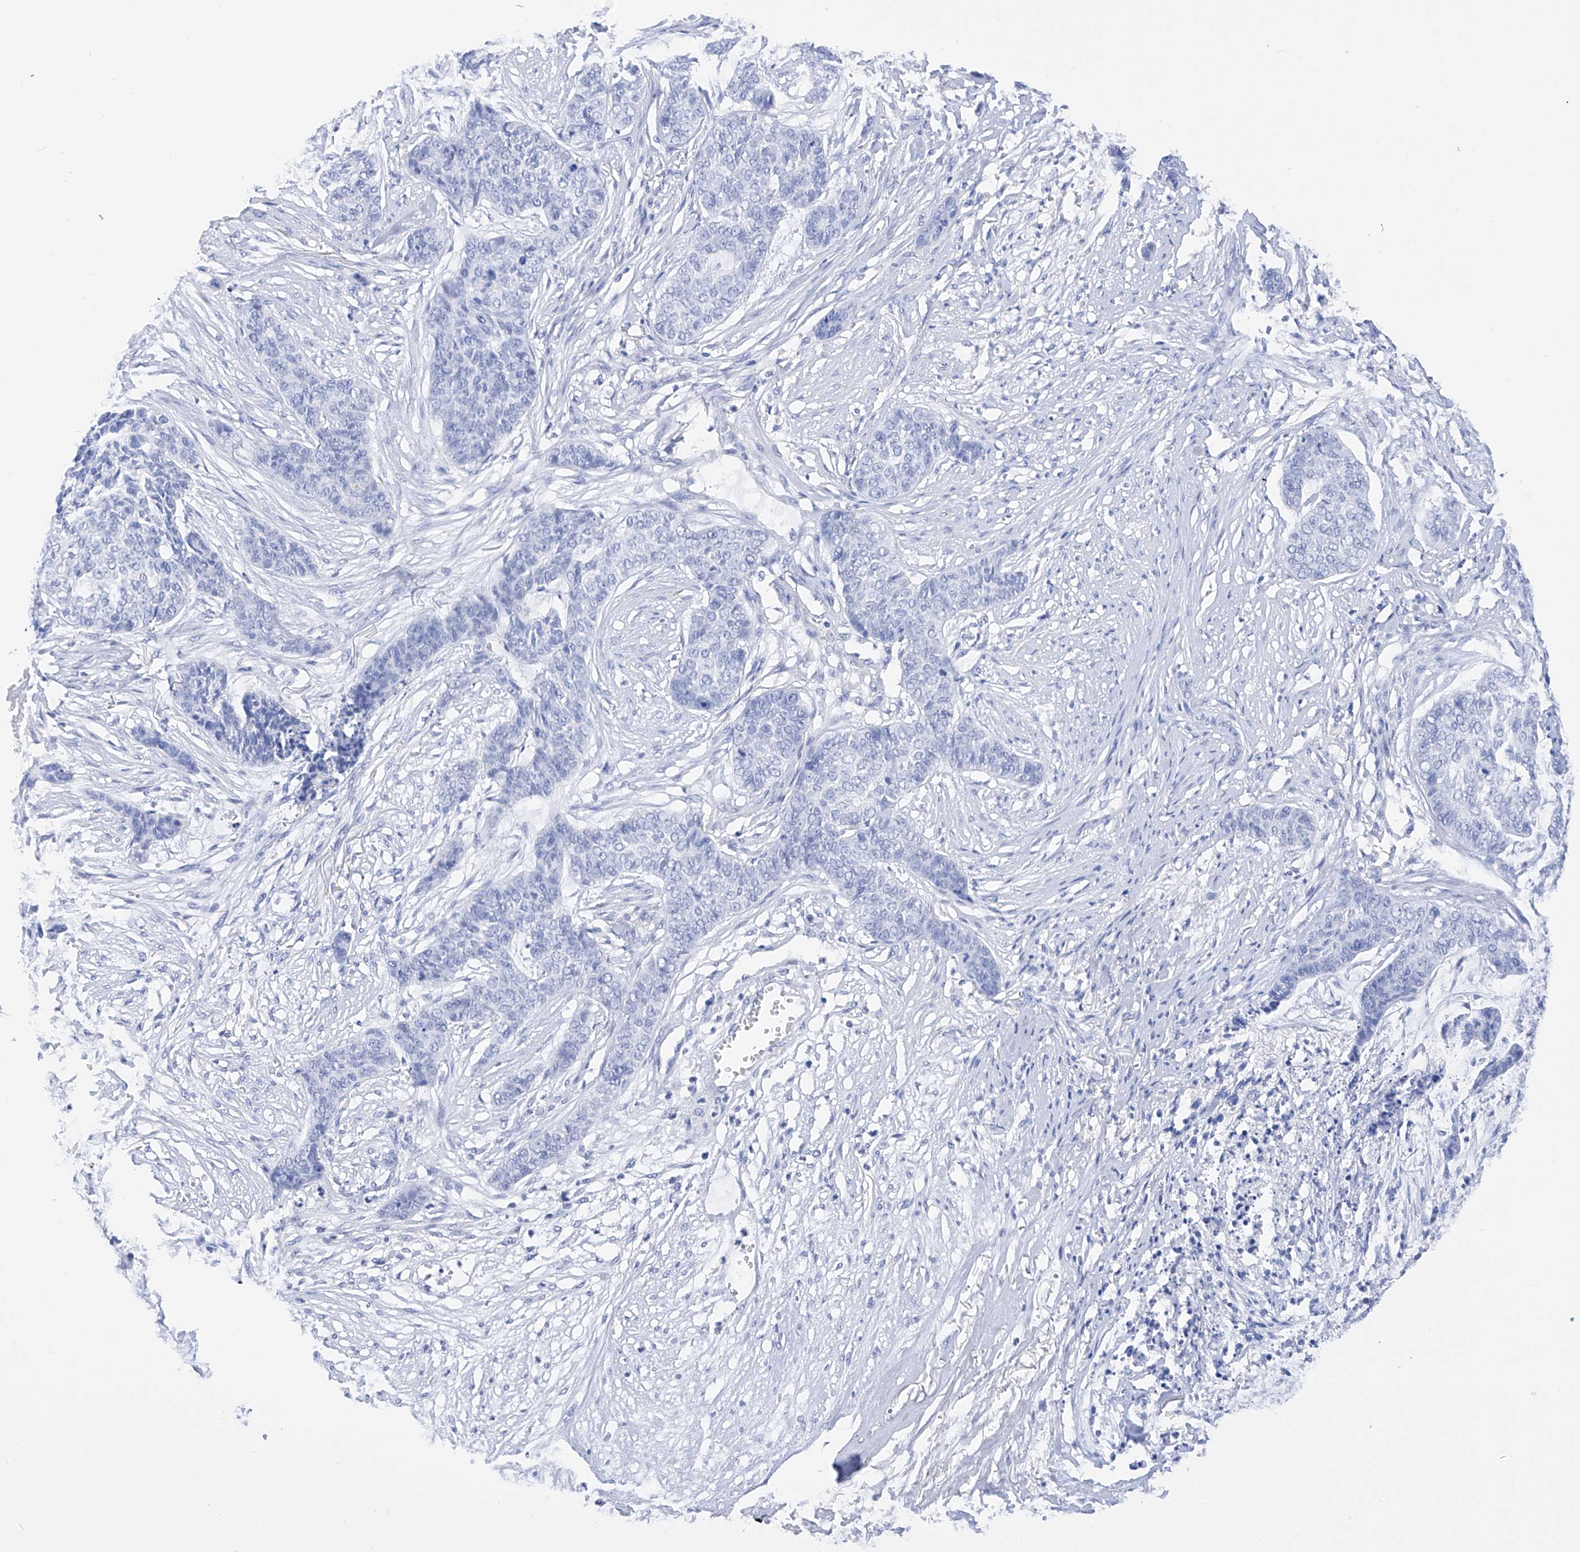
{"staining": {"intensity": "negative", "quantity": "none", "location": "none"}, "tissue": "skin cancer", "cell_type": "Tumor cells", "image_type": "cancer", "snomed": [{"axis": "morphology", "description": "Basal cell carcinoma"}, {"axis": "topography", "description": "Skin"}], "caption": "Skin cancer stained for a protein using immunohistochemistry exhibits no positivity tumor cells.", "gene": "FLG", "patient": {"sex": "female", "age": 64}}